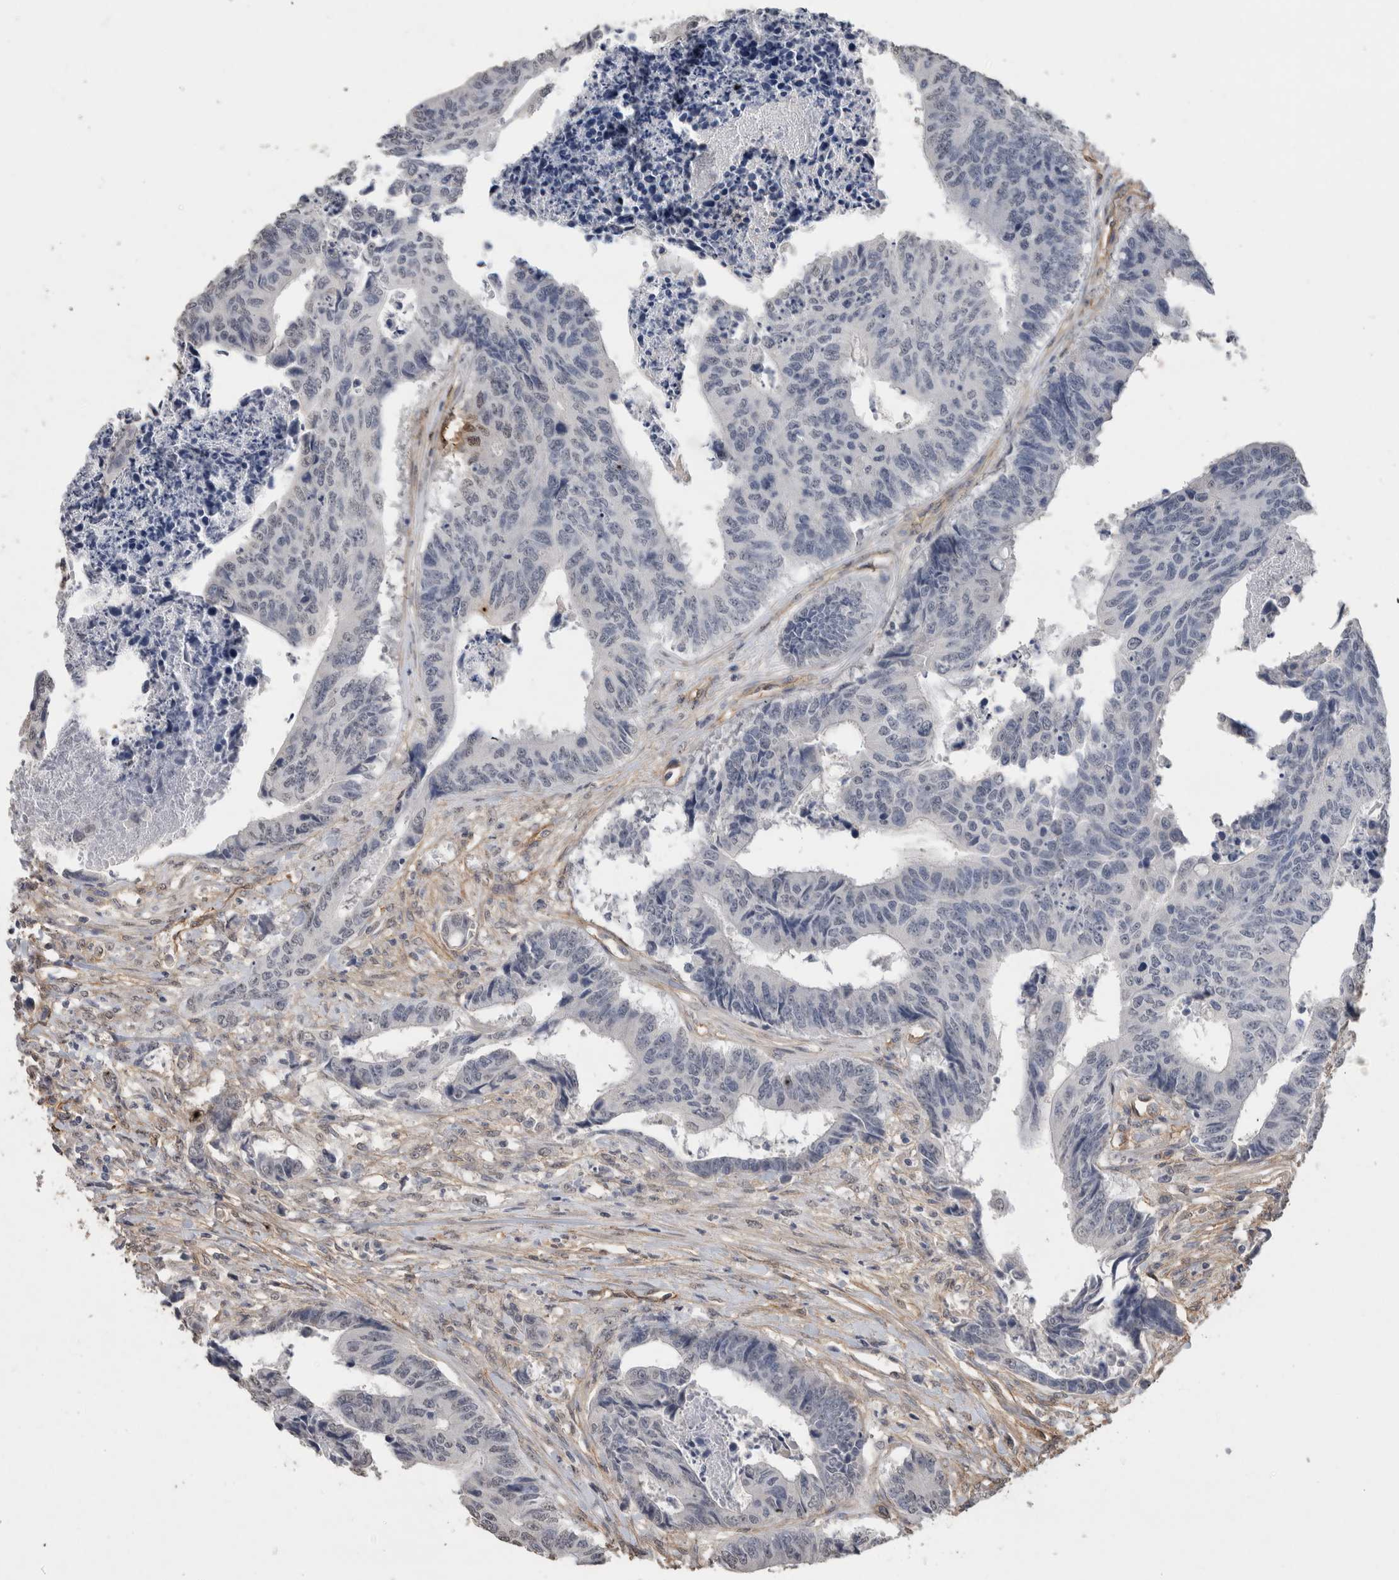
{"staining": {"intensity": "negative", "quantity": "none", "location": "none"}, "tissue": "colorectal cancer", "cell_type": "Tumor cells", "image_type": "cancer", "snomed": [{"axis": "morphology", "description": "Adenocarcinoma, NOS"}, {"axis": "topography", "description": "Rectum"}], "caption": "Protein analysis of adenocarcinoma (colorectal) shows no significant expression in tumor cells. (DAB IHC, high magnification).", "gene": "RECK", "patient": {"sex": "male", "age": 84}}